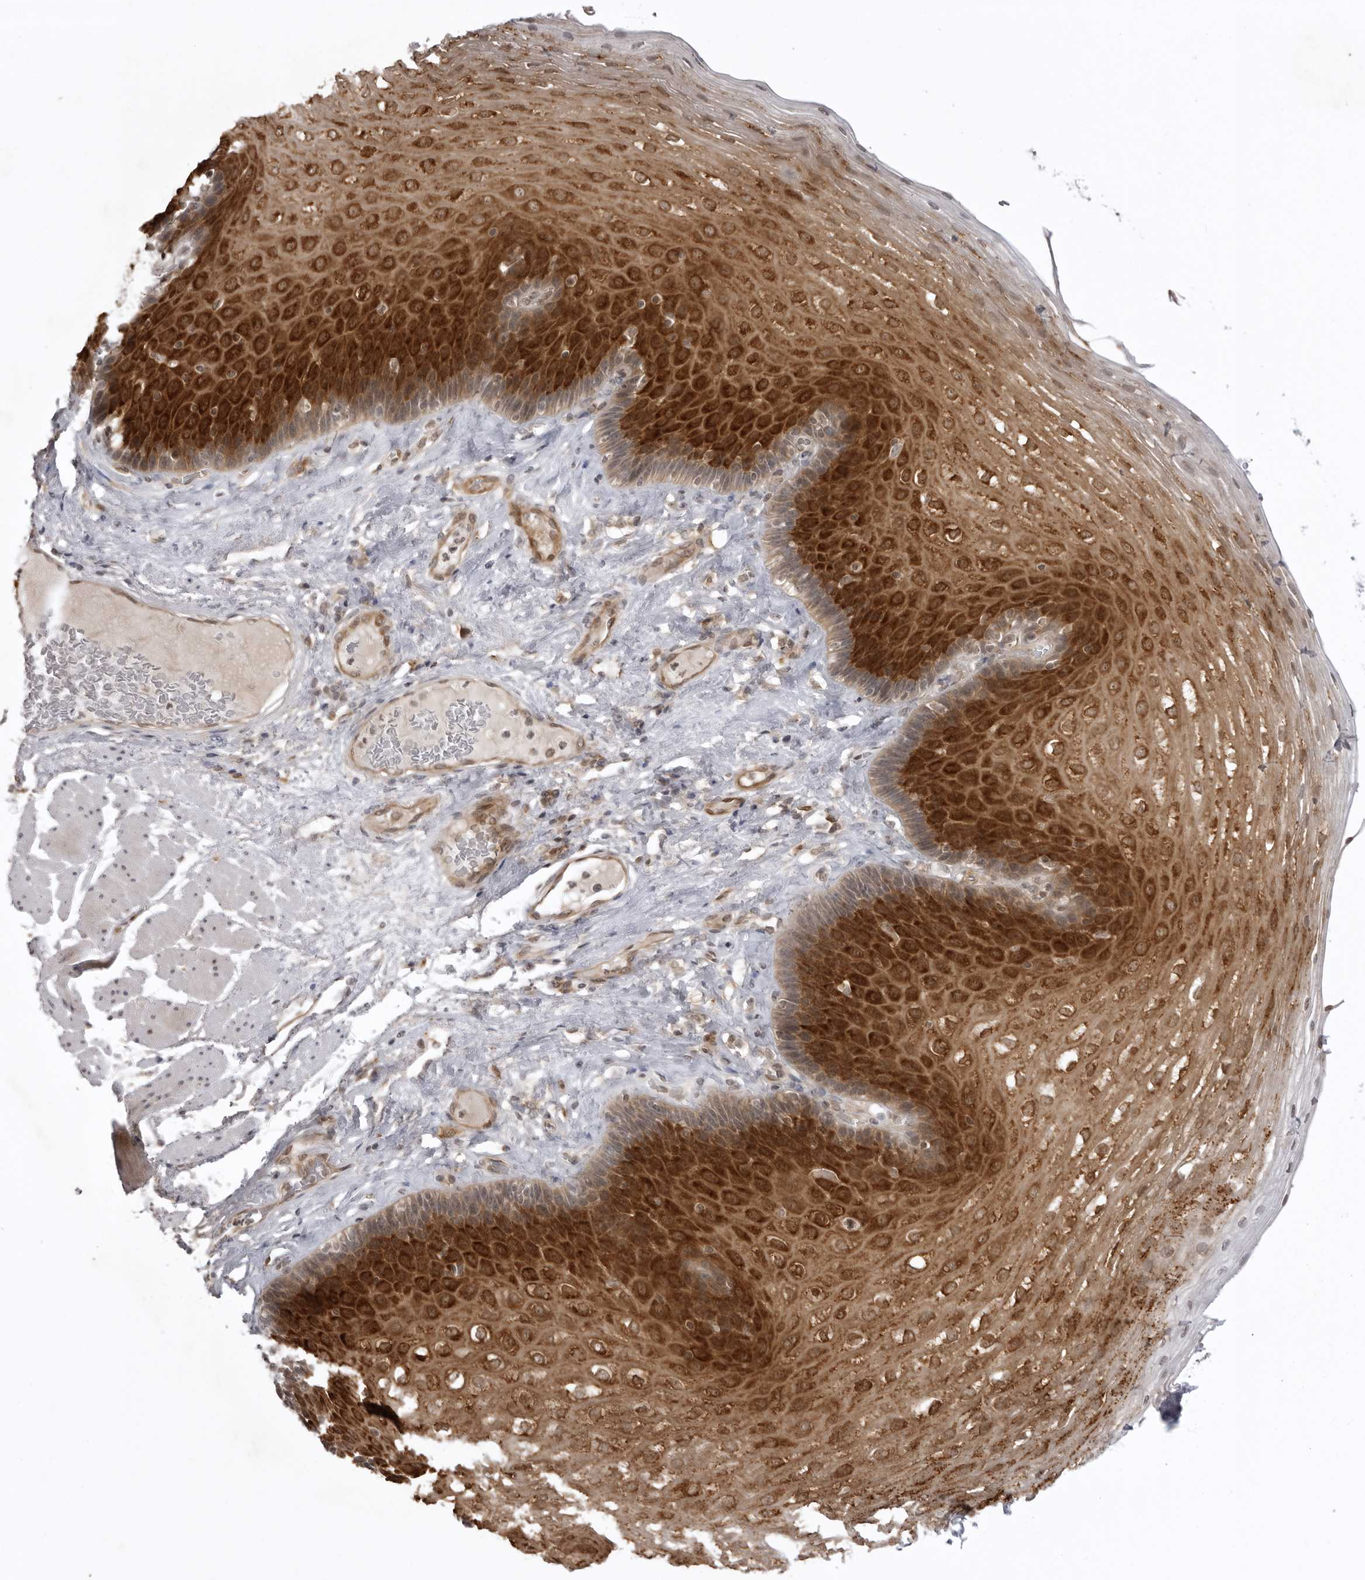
{"staining": {"intensity": "strong", "quantity": "25%-75%", "location": "cytoplasmic/membranous"}, "tissue": "esophagus", "cell_type": "Squamous epithelial cells", "image_type": "normal", "snomed": [{"axis": "morphology", "description": "Normal tissue, NOS"}, {"axis": "topography", "description": "Esophagus"}], "caption": "Immunohistochemistry photomicrograph of unremarkable human esophagus stained for a protein (brown), which exhibits high levels of strong cytoplasmic/membranous expression in about 25%-75% of squamous epithelial cells.", "gene": "USP43", "patient": {"sex": "female", "age": 66}}